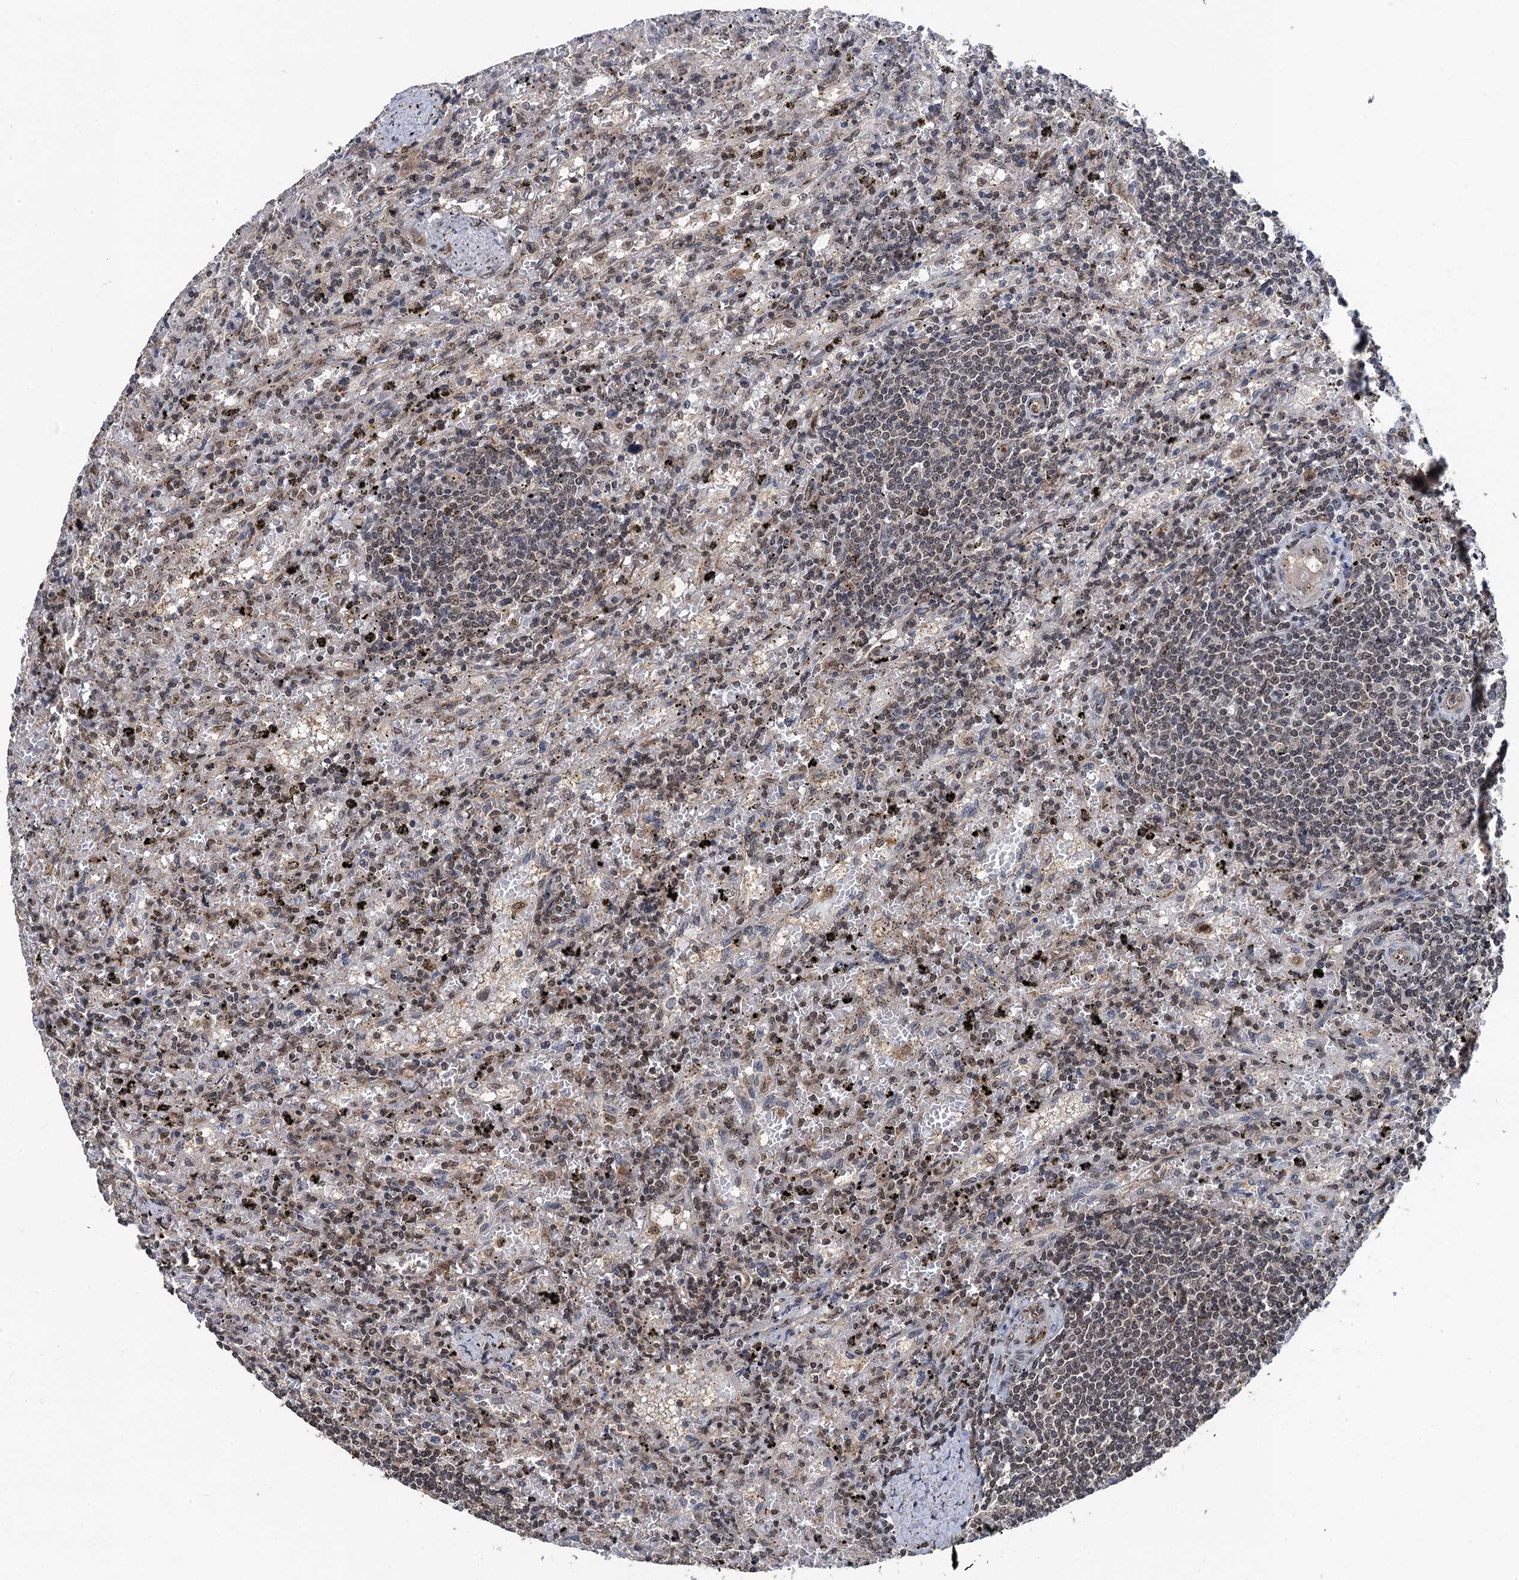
{"staining": {"intensity": "negative", "quantity": "none", "location": "none"}, "tissue": "lymphoma", "cell_type": "Tumor cells", "image_type": "cancer", "snomed": [{"axis": "morphology", "description": "Malignant lymphoma, non-Hodgkin's type, Low grade"}, {"axis": "topography", "description": "Spleen"}], "caption": "This is an immunohistochemistry photomicrograph of low-grade malignant lymphoma, non-Hodgkin's type. There is no expression in tumor cells.", "gene": "RASSF4", "patient": {"sex": "male", "age": 76}}